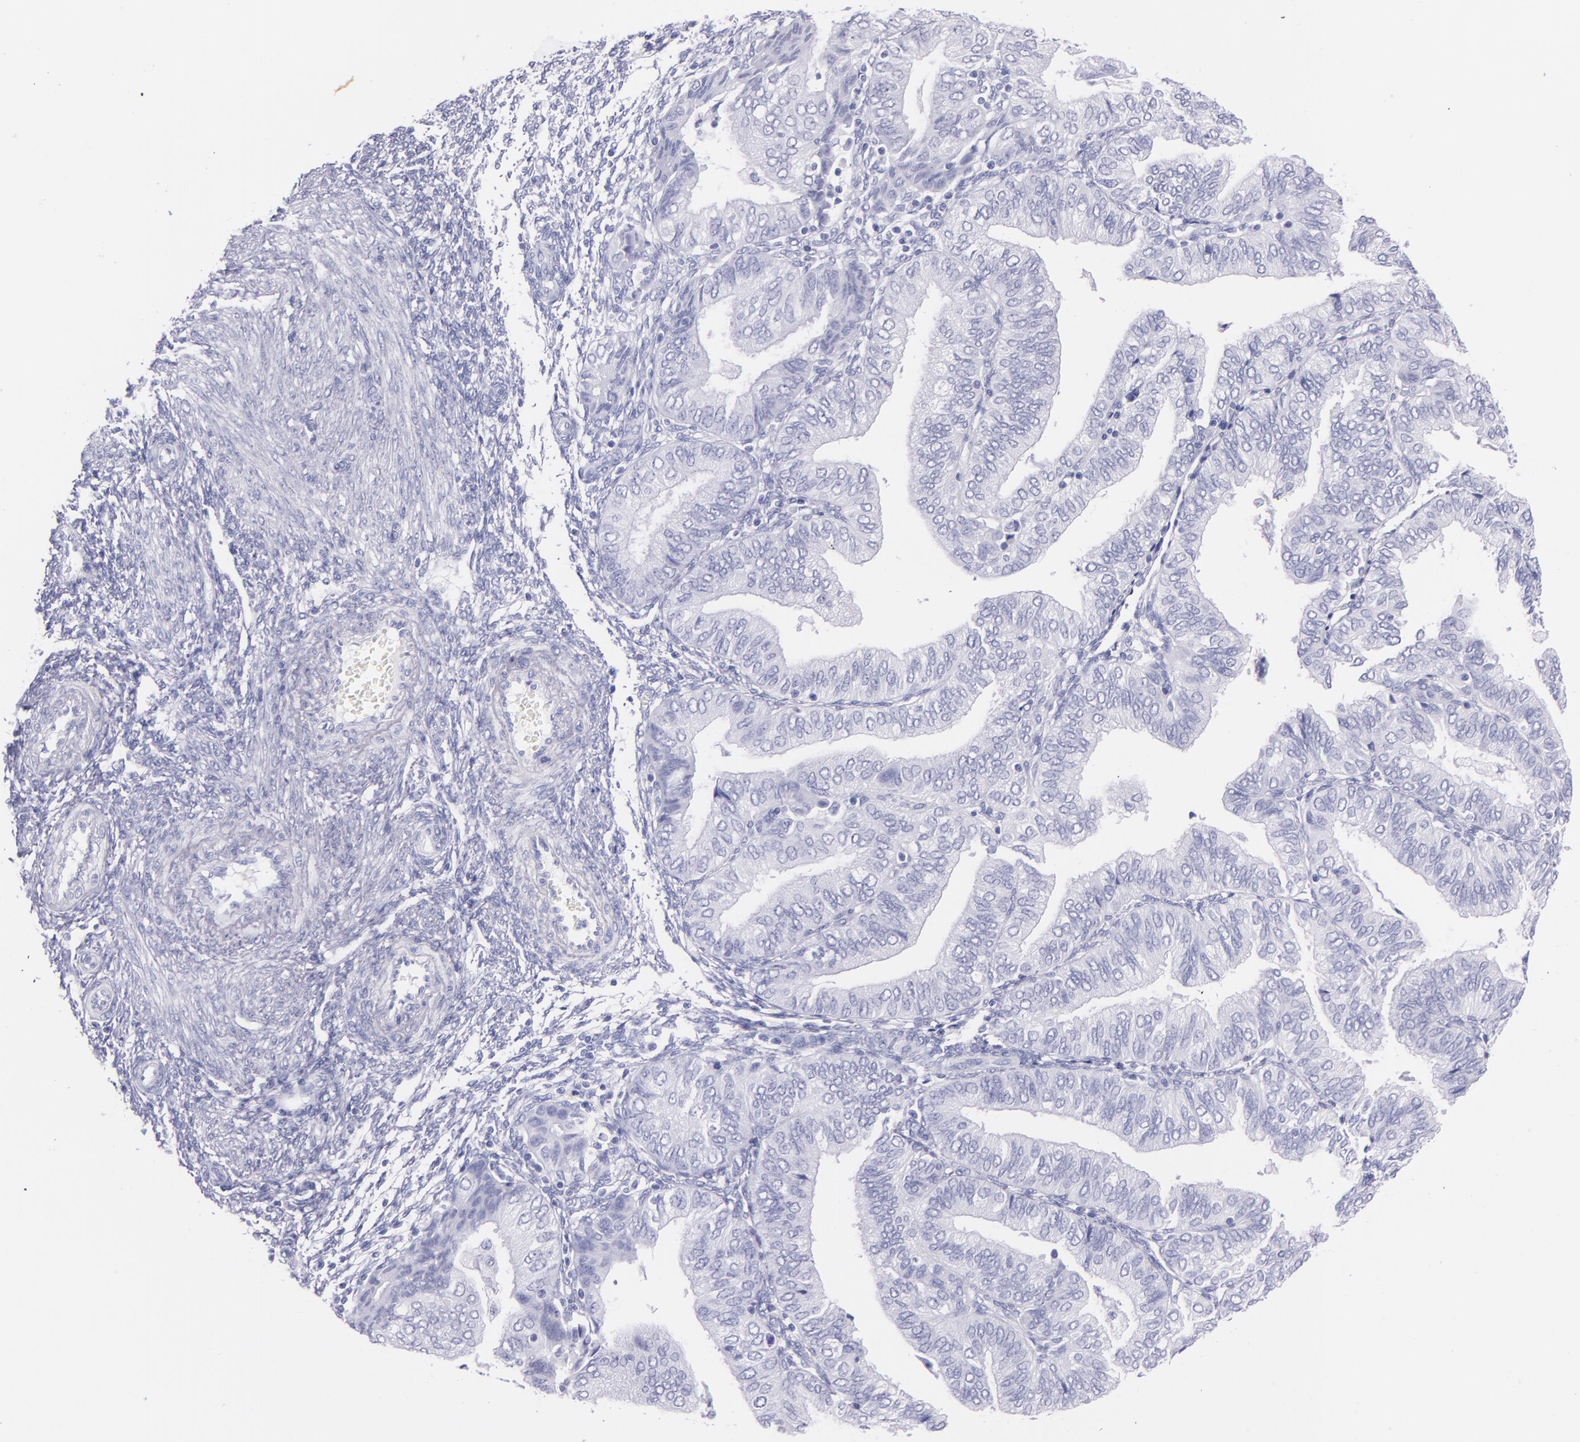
{"staining": {"intensity": "negative", "quantity": "none", "location": "none"}, "tissue": "endometrial cancer", "cell_type": "Tumor cells", "image_type": "cancer", "snomed": [{"axis": "morphology", "description": "Adenocarcinoma, NOS"}, {"axis": "topography", "description": "Endometrium"}], "caption": "Immunohistochemical staining of endometrial cancer exhibits no significant expression in tumor cells.", "gene": "SFTPB", "patient": {"sex": "female", "age": 51}}